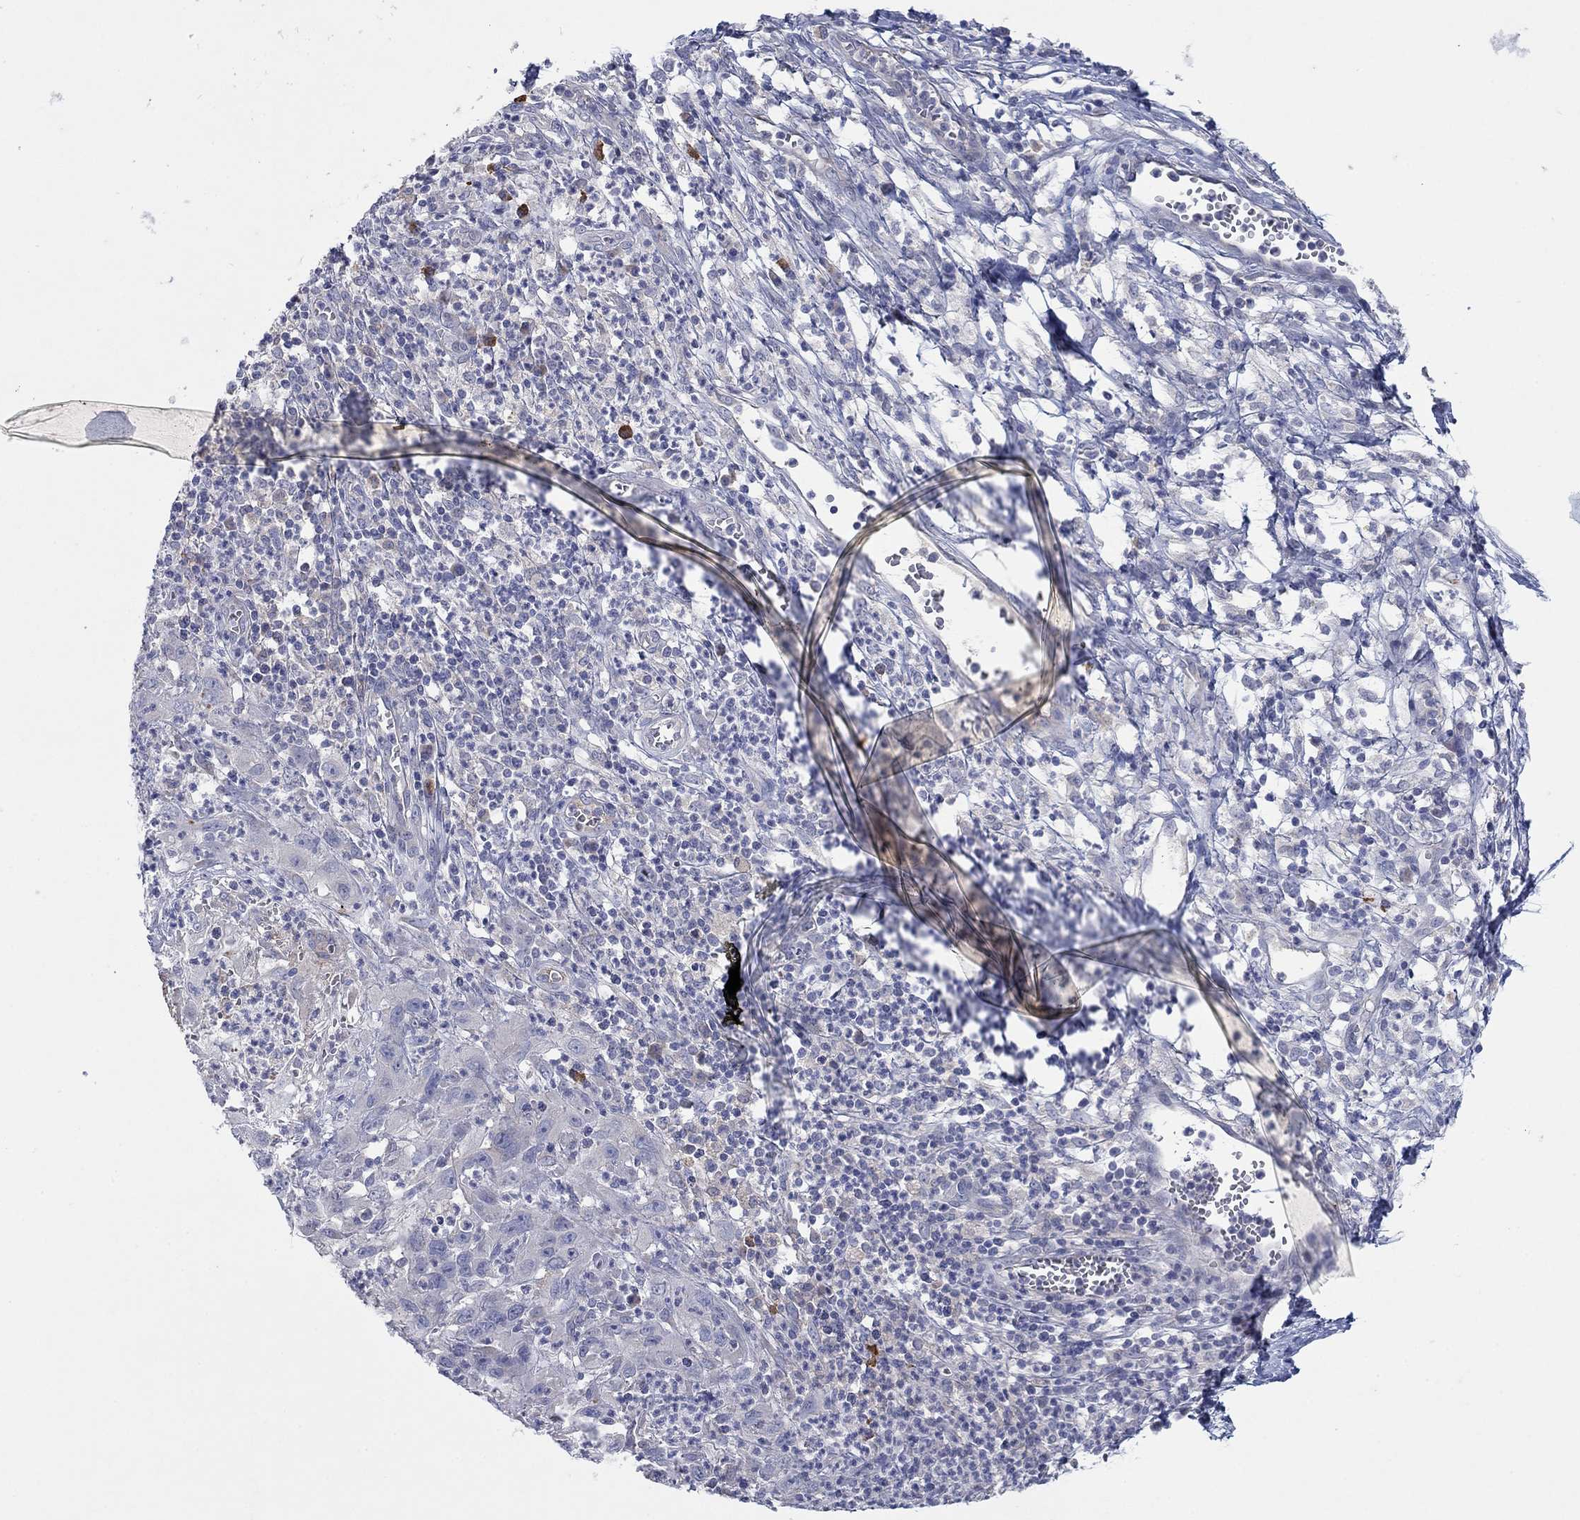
{"staining": {"intensity": "negative", "quantity": "none", "location": "none"}, "tissue": "cervical cancer", "cell_type": "Tumor cells", "image_type": "cancer", "snomed": [{"axis": "morphology", "description": "Squamous cell carcinoma, NOS"}, {"axis": "topography", "description": "Cervix"}], "caption": "A high-resolution photomicrograph shows IHC staining of cervical squamous cell carcinoma, which demonstrates no significant expression in tumor cells.", "gene": "PLCL2", "patient": {"sex": "female", "age": 32}}